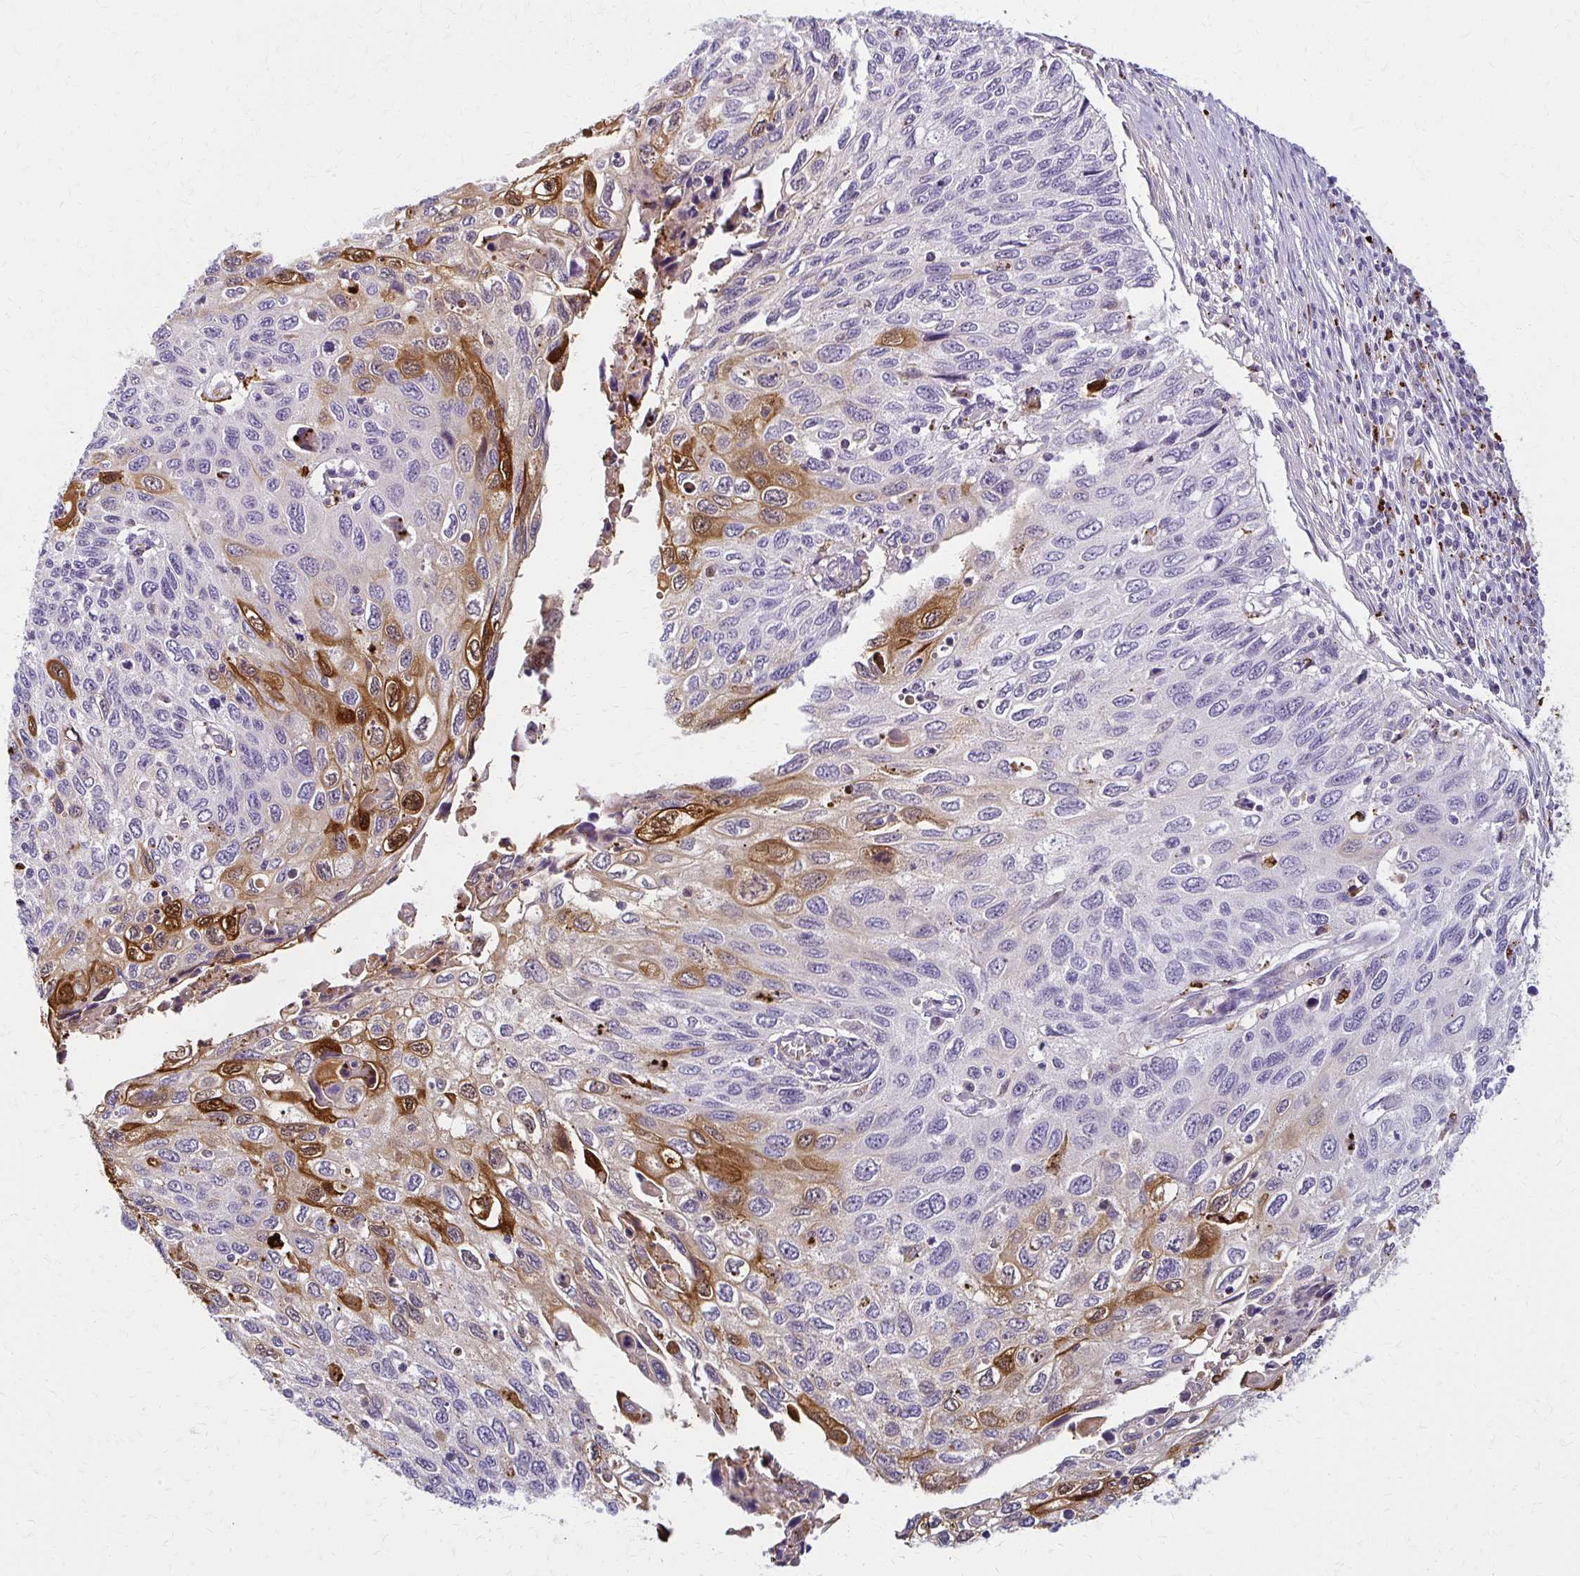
{"staining": {"intensity": "moderate", "quantity": "<25%", "location": "cytoplasmic/membranous,nuclear"}, "tissue": "cervical cancer", "cell_type": "Tumor cells", "image_type": "cancer", "snomed": [{"axis": "morphology", "description": "Squamous cell carcinoma, NOS"}, {"axis": "topography", "description": "Cervix"}], "caption": "IHC (DAB (3,3'-diaminobenzidine)) staining of cervical squamous cell carcinoma exhibits moderate cytoplasmic/membranous and nuclear protein staining in approximately <25% of tumor cells.", "gene": "BBS12", "patient": {"sex": "female", "age": 70}}